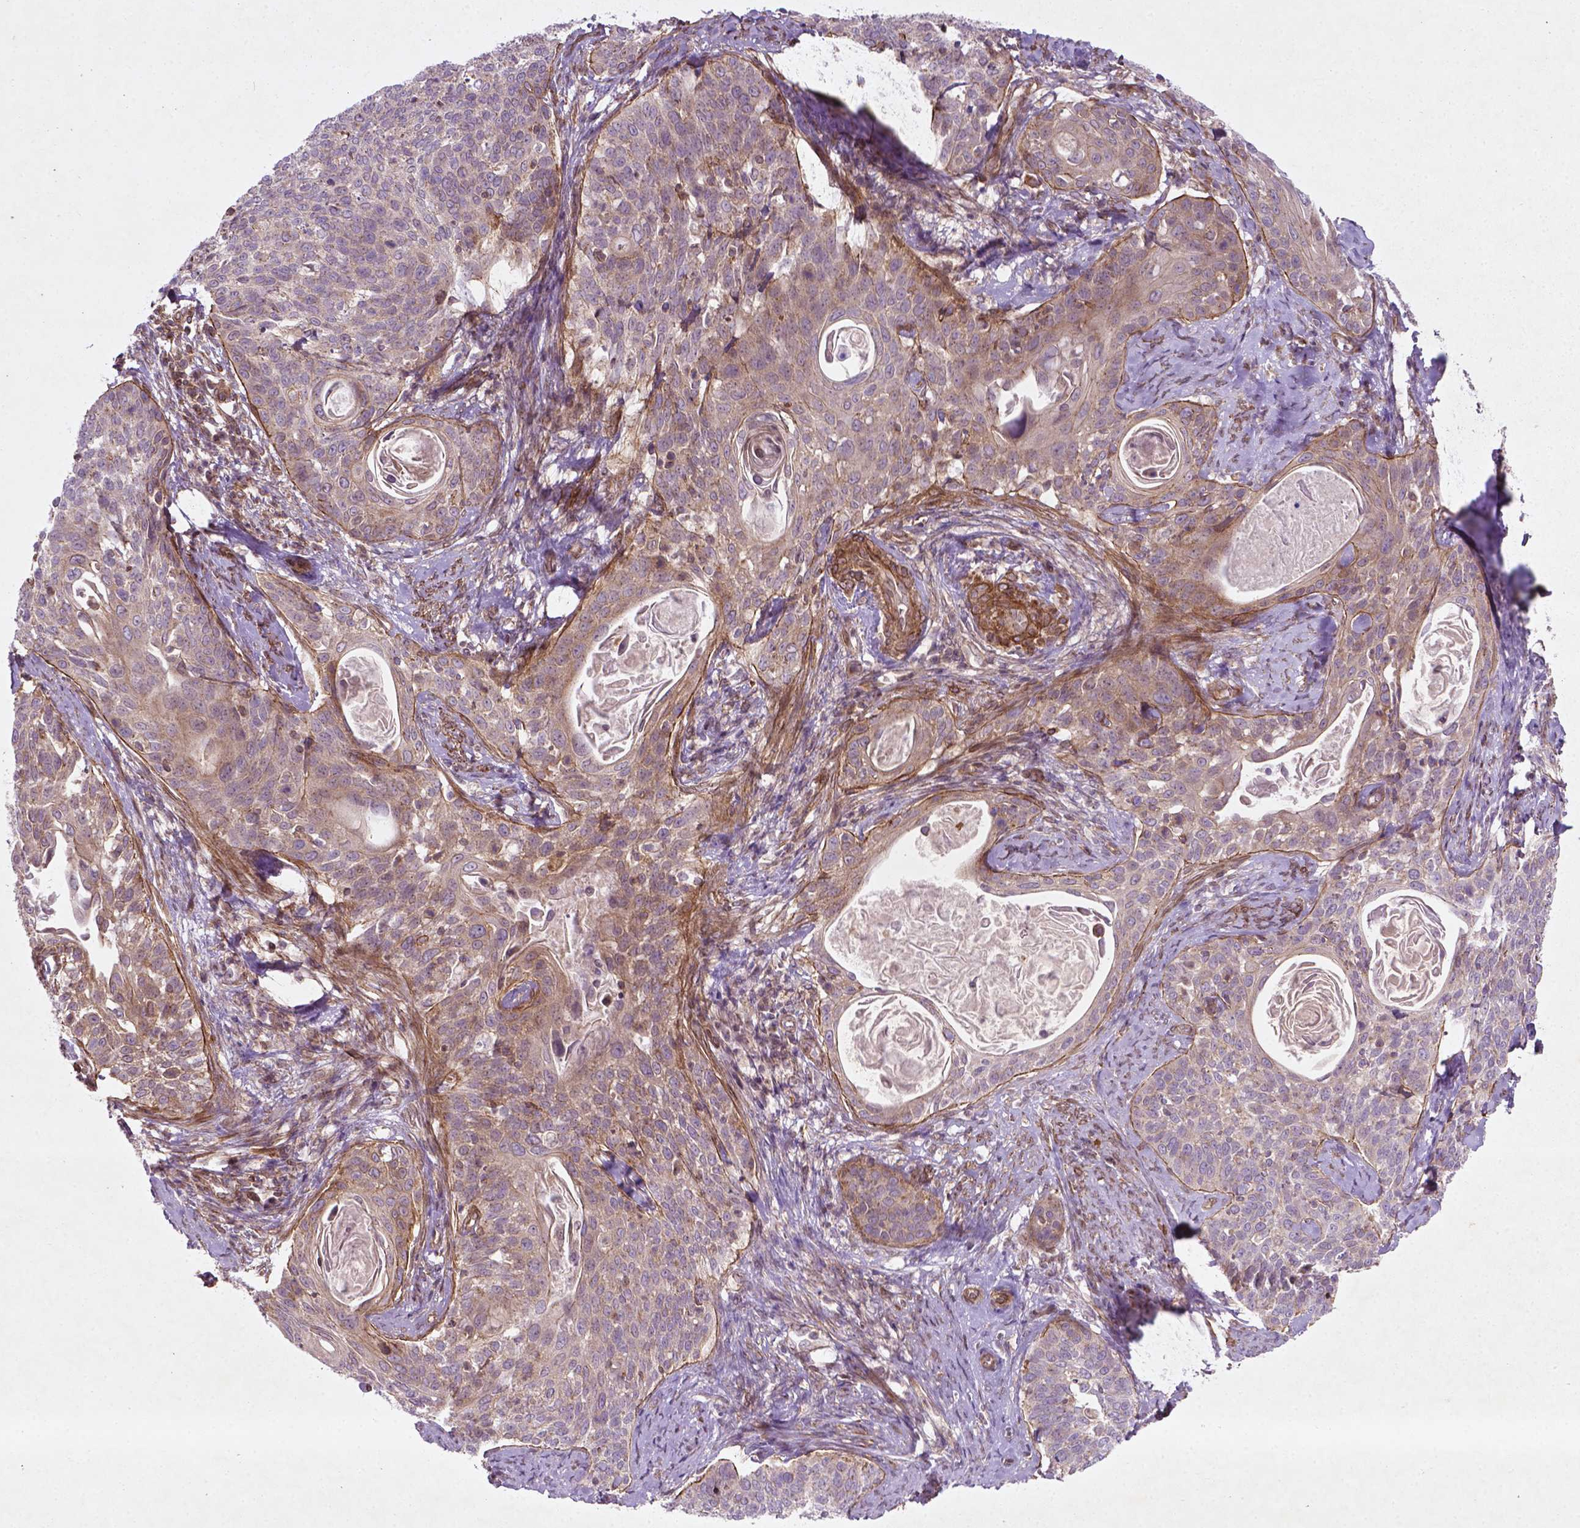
{"staining": {"intensity": "weak", "quantity": "<25%", "location": "cytoplasmic/membranous"}, "tissue": "cervical cancer", "cell_type": "Tumor cells", "image_type": "cancer", "snomed": [{"axis": "morphology", "description": "Squamous cell carcinoma, NOS"}, {"axis": "topography", "description": "Cervix"}], "caption": "There is no significant positivity in tumor cells of cervical squamous cell carcinoma. (DAB IHC with hematoxylin counter stain).", "gene": "TCHP", "patient": {"sex": "female", "age": 69}}